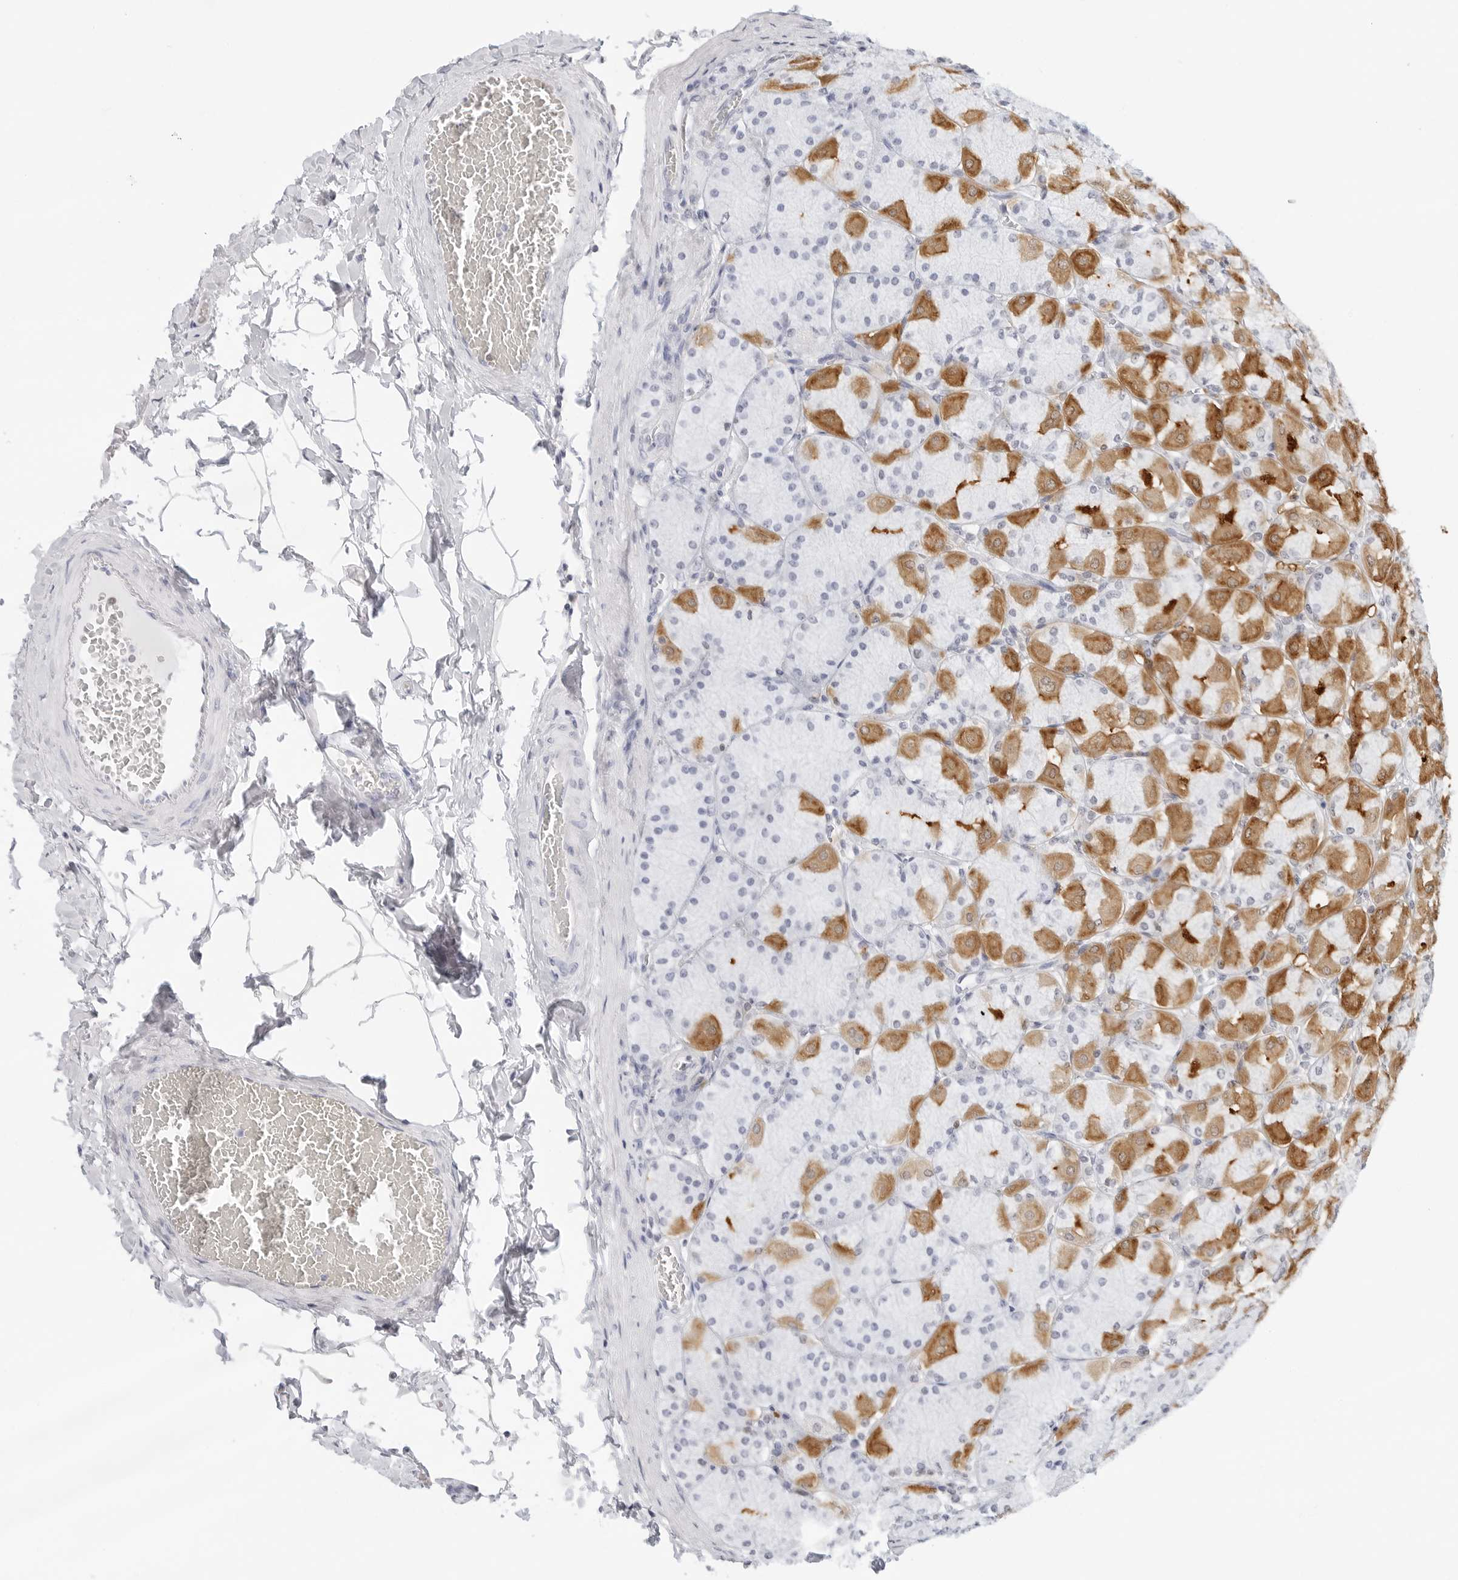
{"staining": {"intensity": "strong", "quantity": "25%-75%", "location": "cytoplasmic/membranous"}, "tissue": "stomach", "cell_type": "Glandular cells", "image_type": "normal", "snomed": [{"axis": "morphology", "description": "Normal tissue, NOS"}, {"axis": "topography", "description": "Stomach, upper"}], "caption": "An image showing strong cytoplasmic/membranous expression in about 25%-75% of glandular cells in normal stomach, as visualized by brown immunohistochemical staining.", "gene": "SLC9A3R1", "patient": {"sex": "female", "age": 56}}